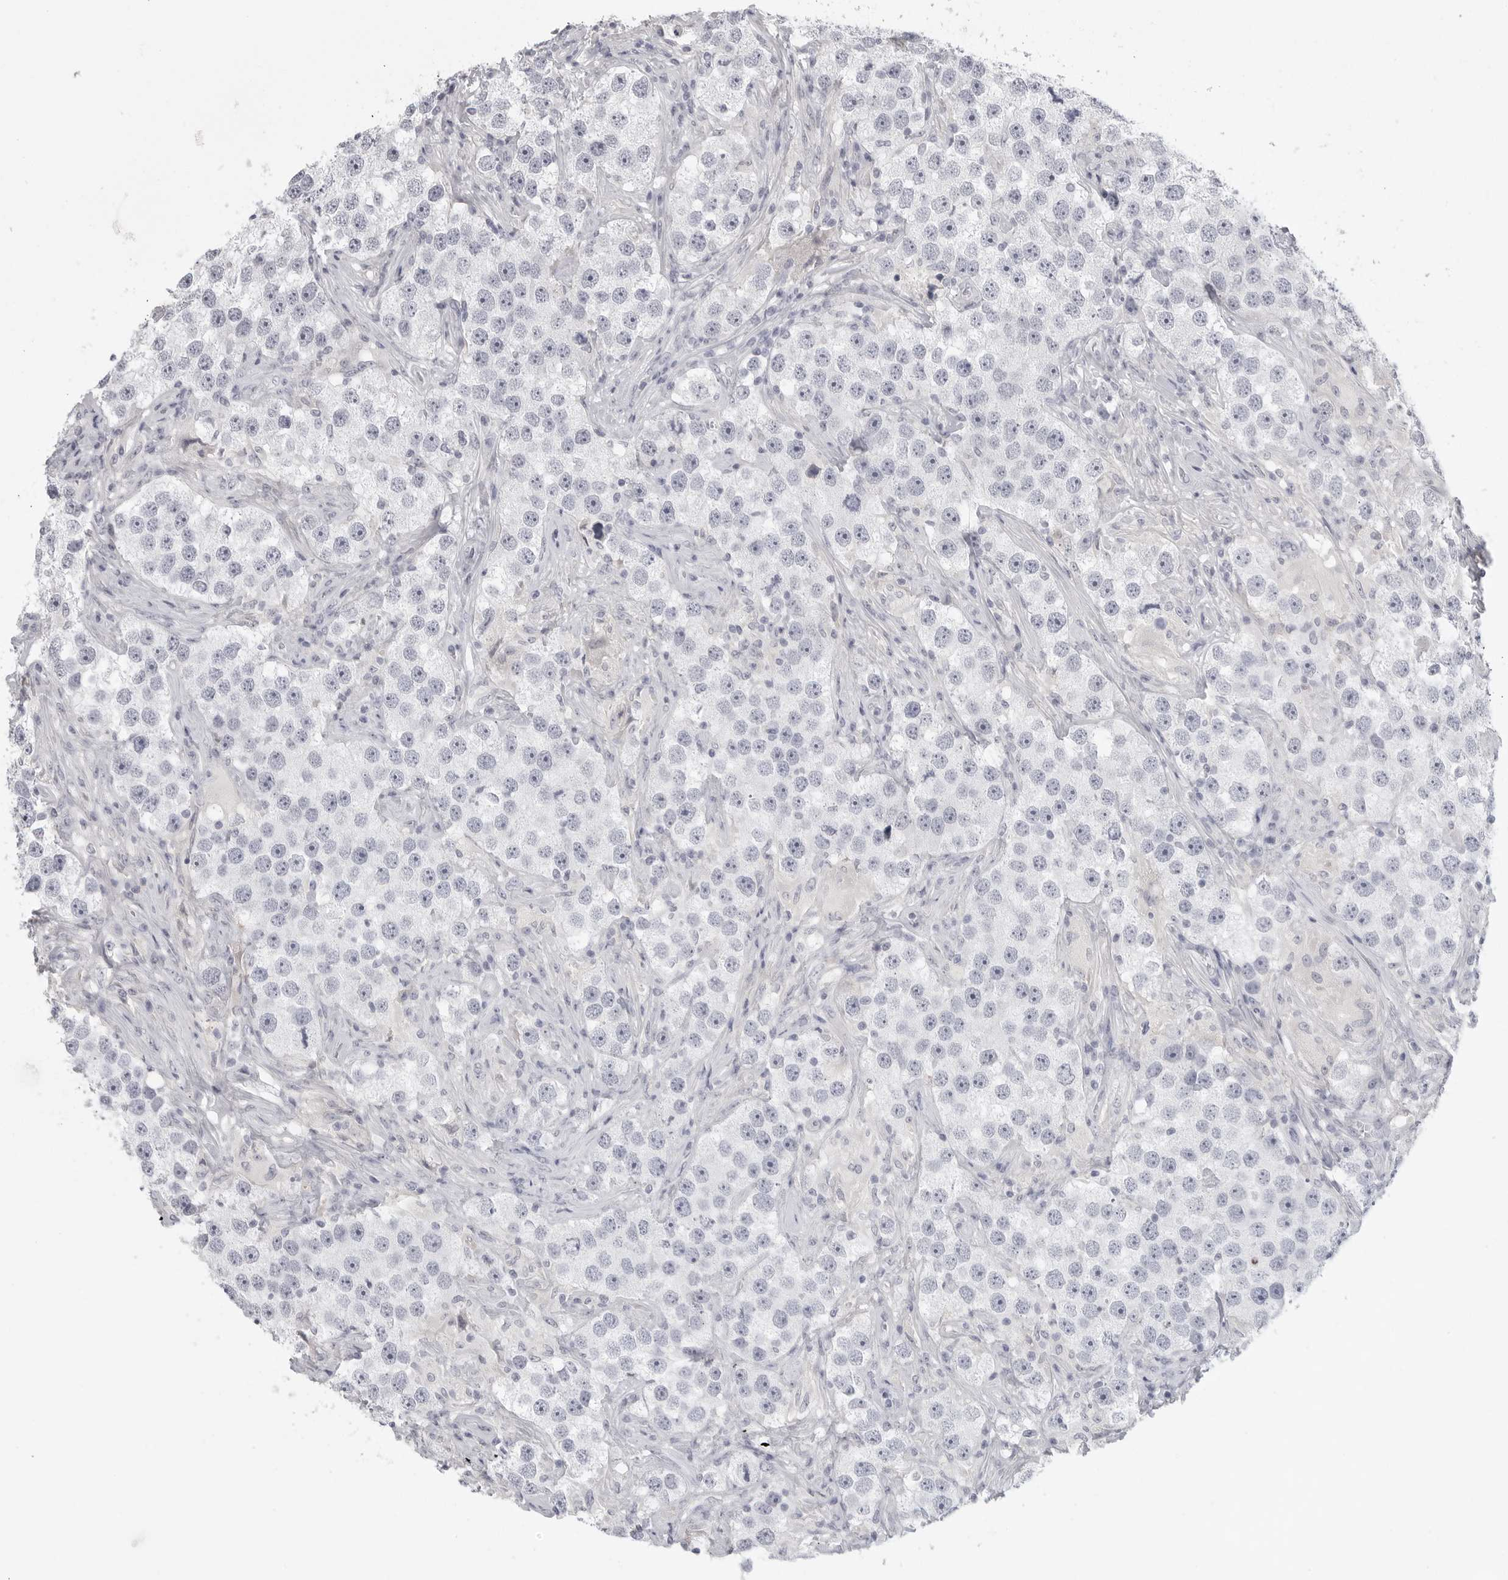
{"staining": {"intensity": "negative", "quantity": "none", "location": "none"}, "tissue": "testis cancer", "cell_type": "Tumor cells", "image_type": "cancer", "snomed": [{"axis": "morphology", "description": "Seminoma, NOS"}, {"axis": "topography", "description": "Testis"}], "caption": "The micrograph reveals no staining of tumor cells in seminoma (testis).", "gene": "HMGCS2", "patient": {"sex": "male", "age": 49}}